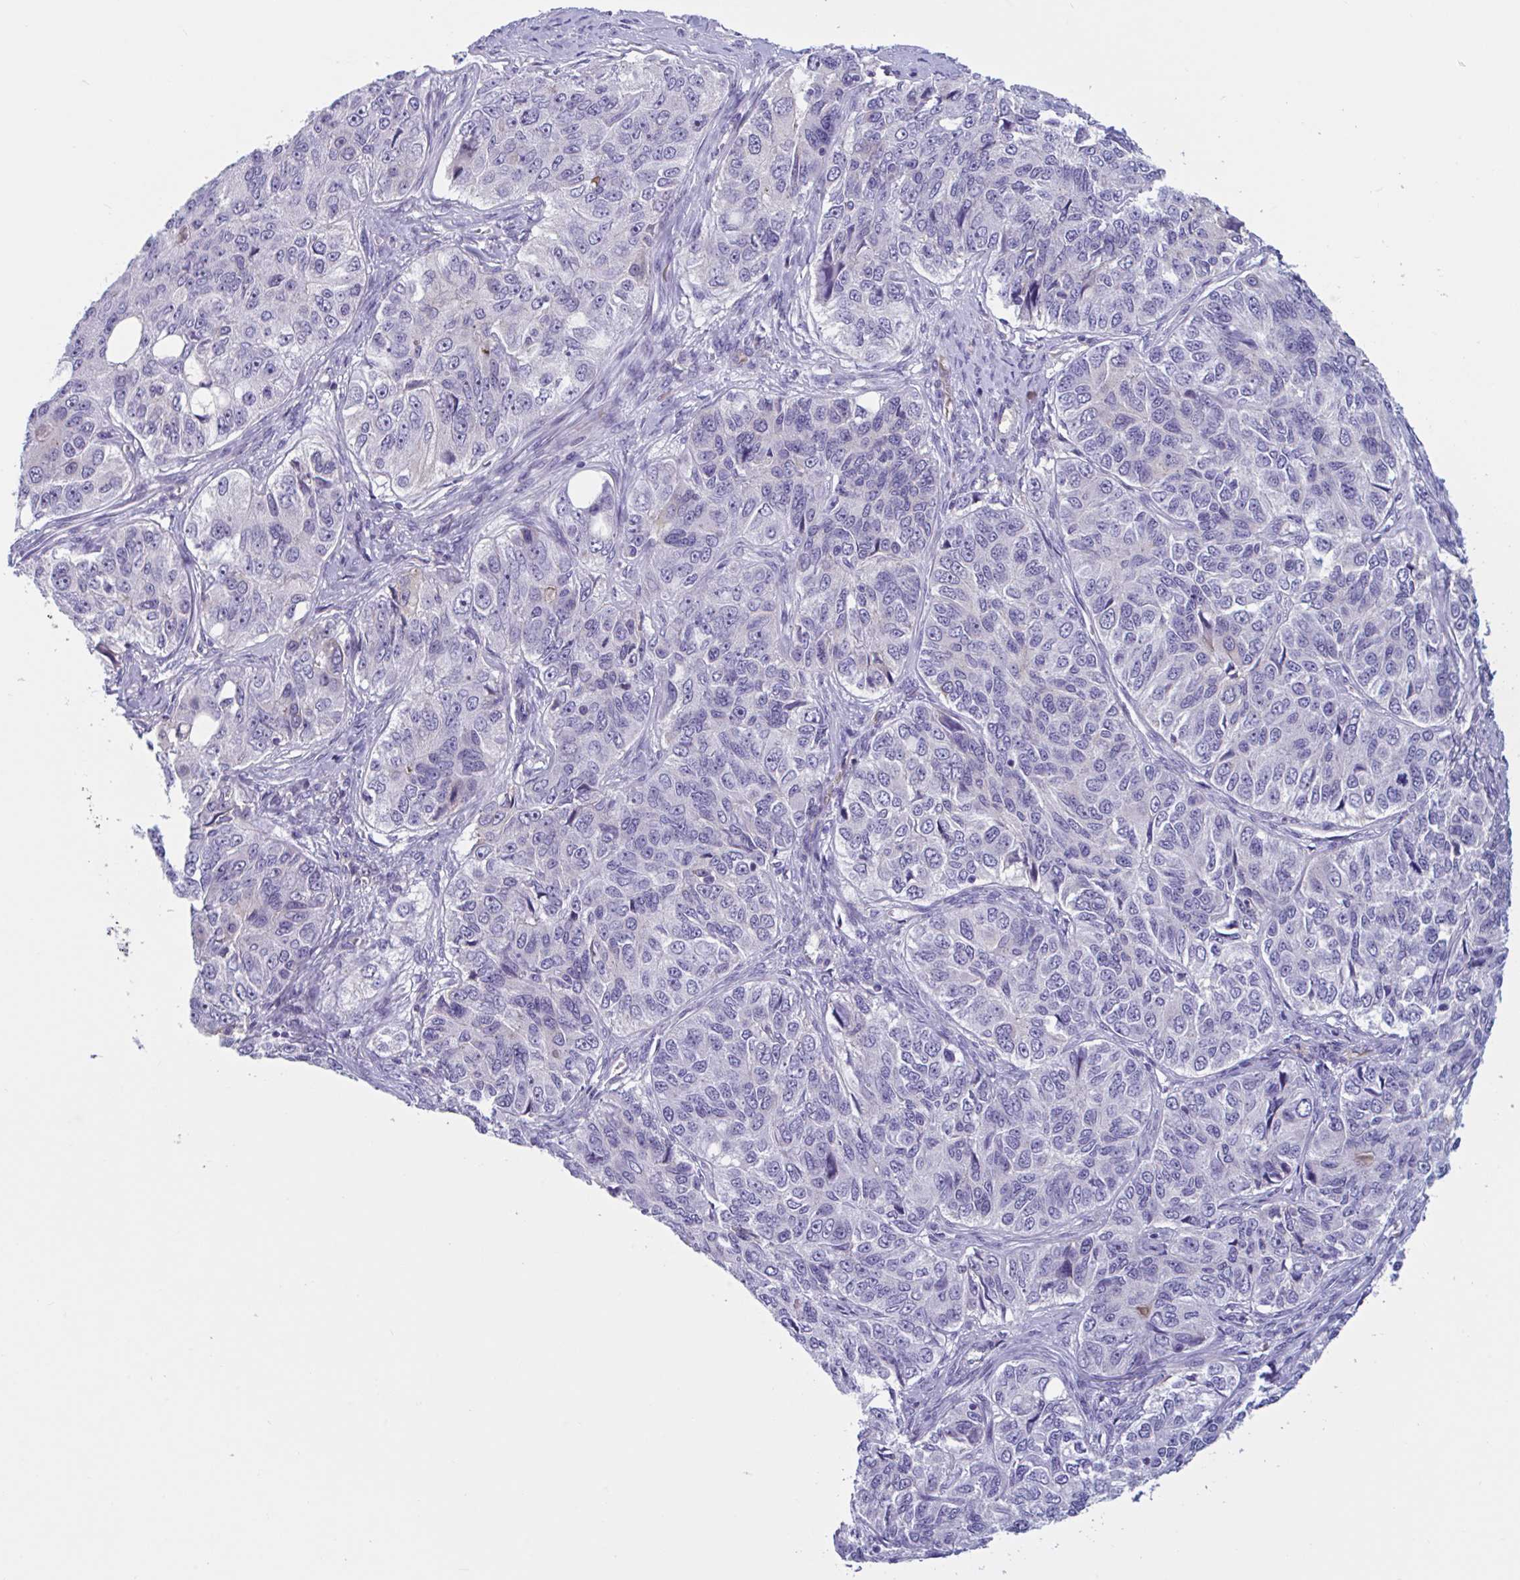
{"staining": {"intensity": "negative", "quantity": "none", "location": "none"}, "tissue": "ovarian cancer", "cell_type": "Tumor cells", "image_type": "cancer", "snomed": [{"axis": "morphology", "description": "Carcinoma, endometroid"}, {"axis": "topography", "description": "Ovary"}], "caption": "Tumor cells are negative for brown protein staining in ovarian cancer. Brightfield microscopy of IHC stained with DAB (3,3'-diaminobenzidine) (brown) and hematoxylin (blue), captured at high magnification.", "gene": "MS4A14", "patient": {"sex": "female", "age": 51}}